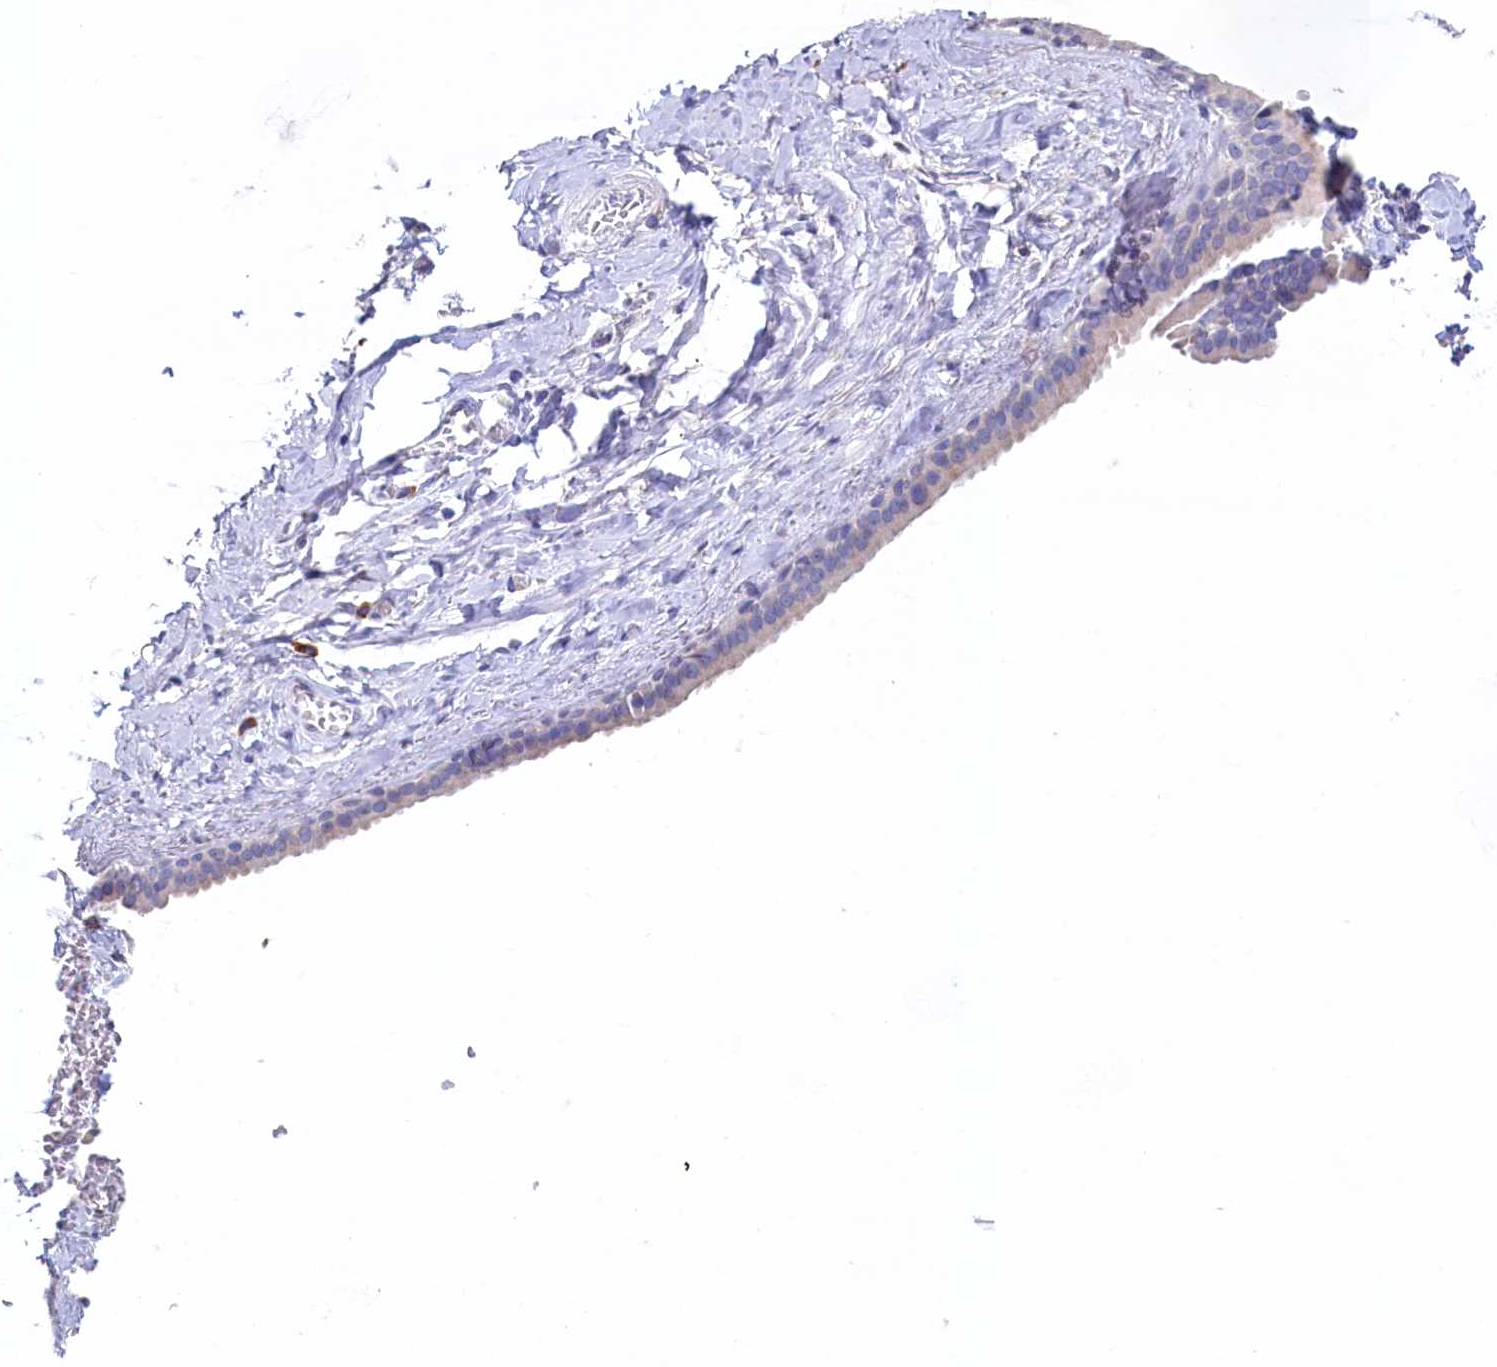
{"staining": {"intensity": "negative", "quantity": "none", "location": "none"}, "tissue": "adipose tissue", "cell_type": "Adipocytes", "image_type": "normal", "snomed": [{"axis": "morphology", "description": "Normal tissue, NOS"}, {"axis": "topography", "description": "Salivary gland"}, {"axis": "topography", "description": "Peripheral nerve tissue"}], "caption": "Immunohistochemistry photomicrograph of normal adipose tissue: adipose tissue stained with DAB displays no significant protein expression in adipocytes.", "gene": "CBLIF", "patient": {"sex": "male", "age": 62}}